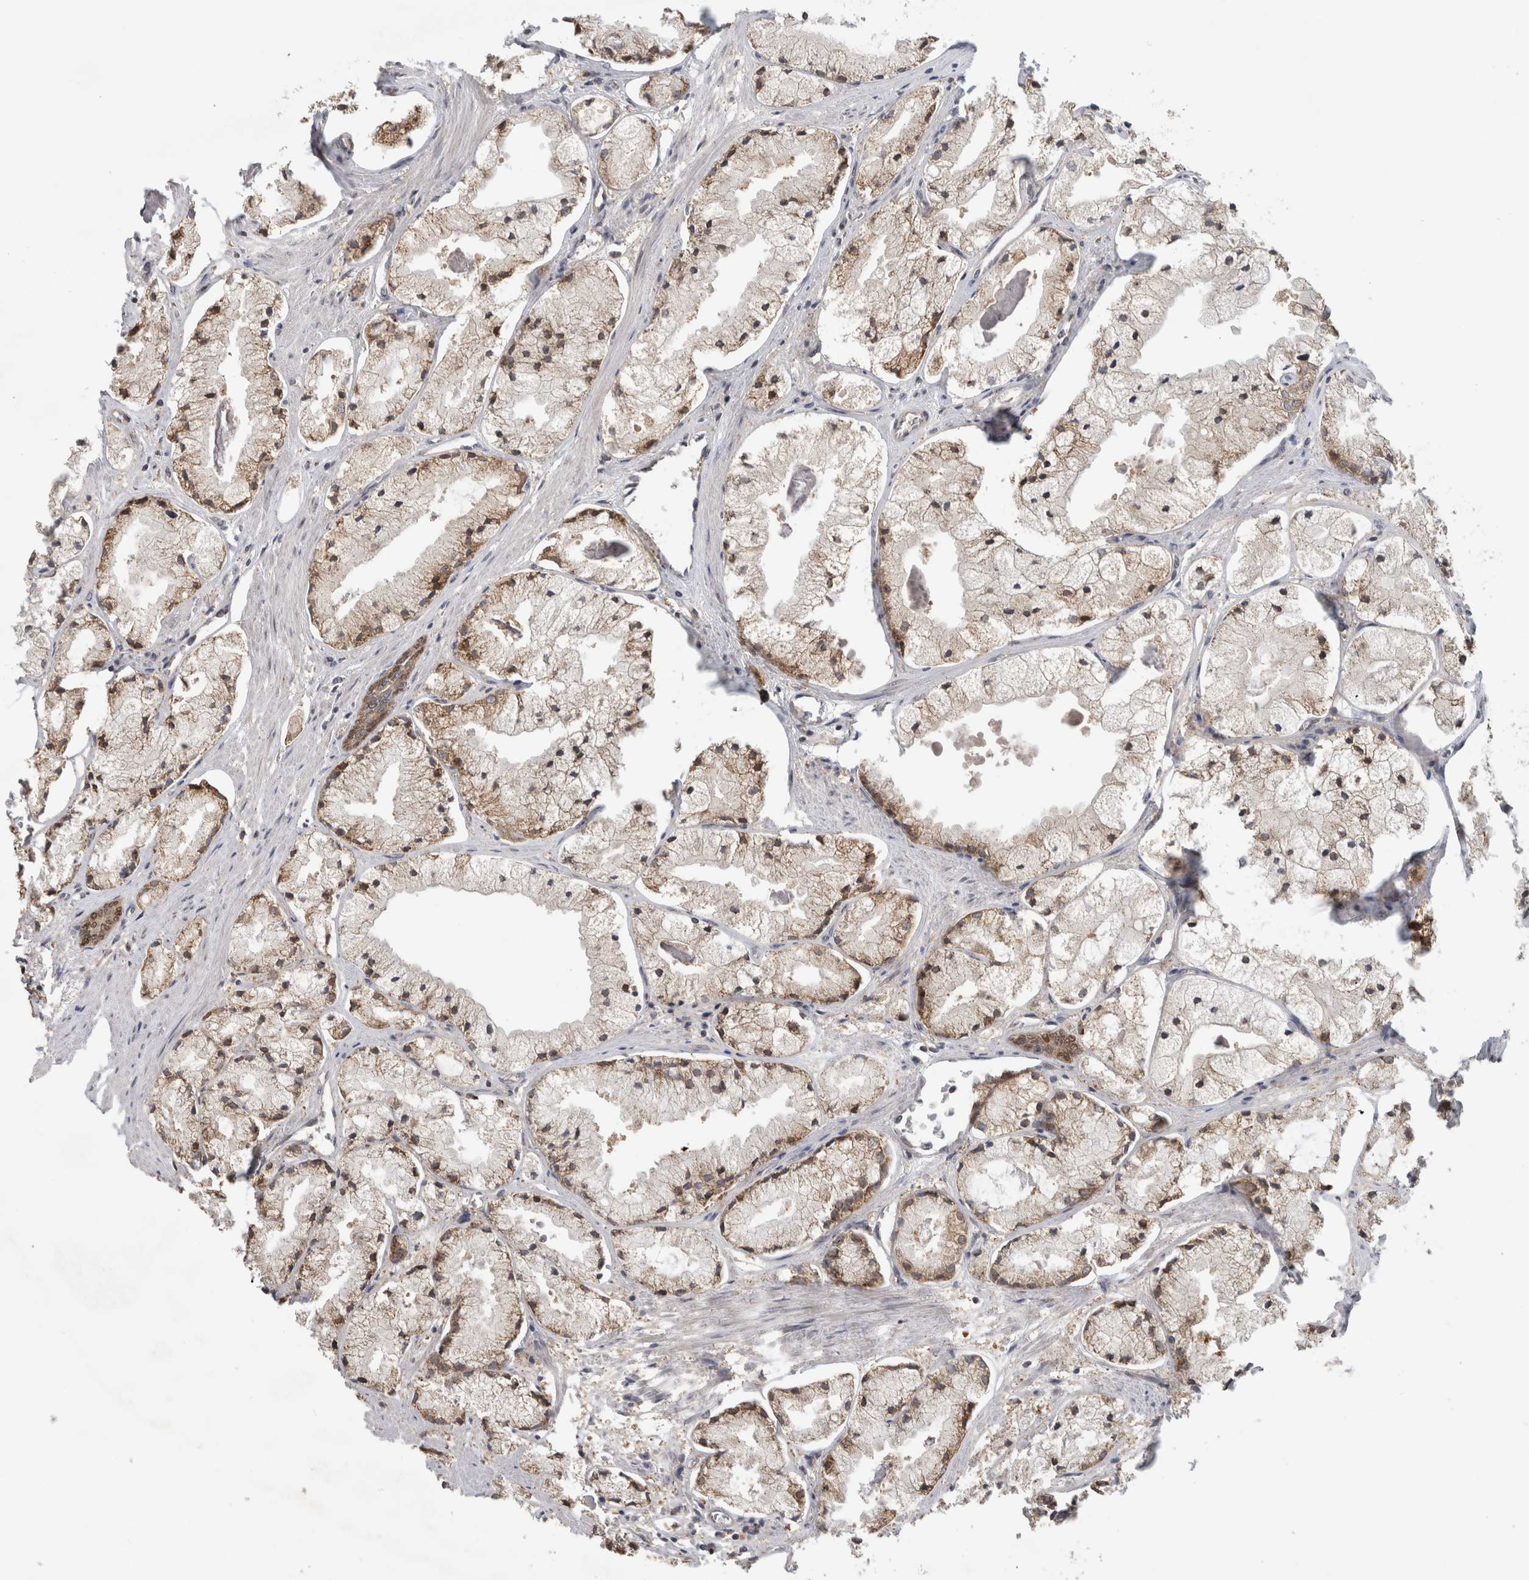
{"staining": {"intensity": "moderate", "quantity": ">75%", "location": "cytoplasmic/membranous"}, "tissue": "prostate cancer", "cell_type": "Tumor cells", "image_type": "cancer", "snomed": [{"axis": "morphology", "description": "Adenocarcinoma, High grade"}, {"axis": "topography", "description": "Prostate"}], "caption": "Prostate high-grade adenocarcinoma was stained to show a protein in brown. There is medium levels of moderate cytoplasmic/membranous expression in about >75% of tumor cells.", "gene": "PARP6", "patient": {"sex": "male", "age": 50}}